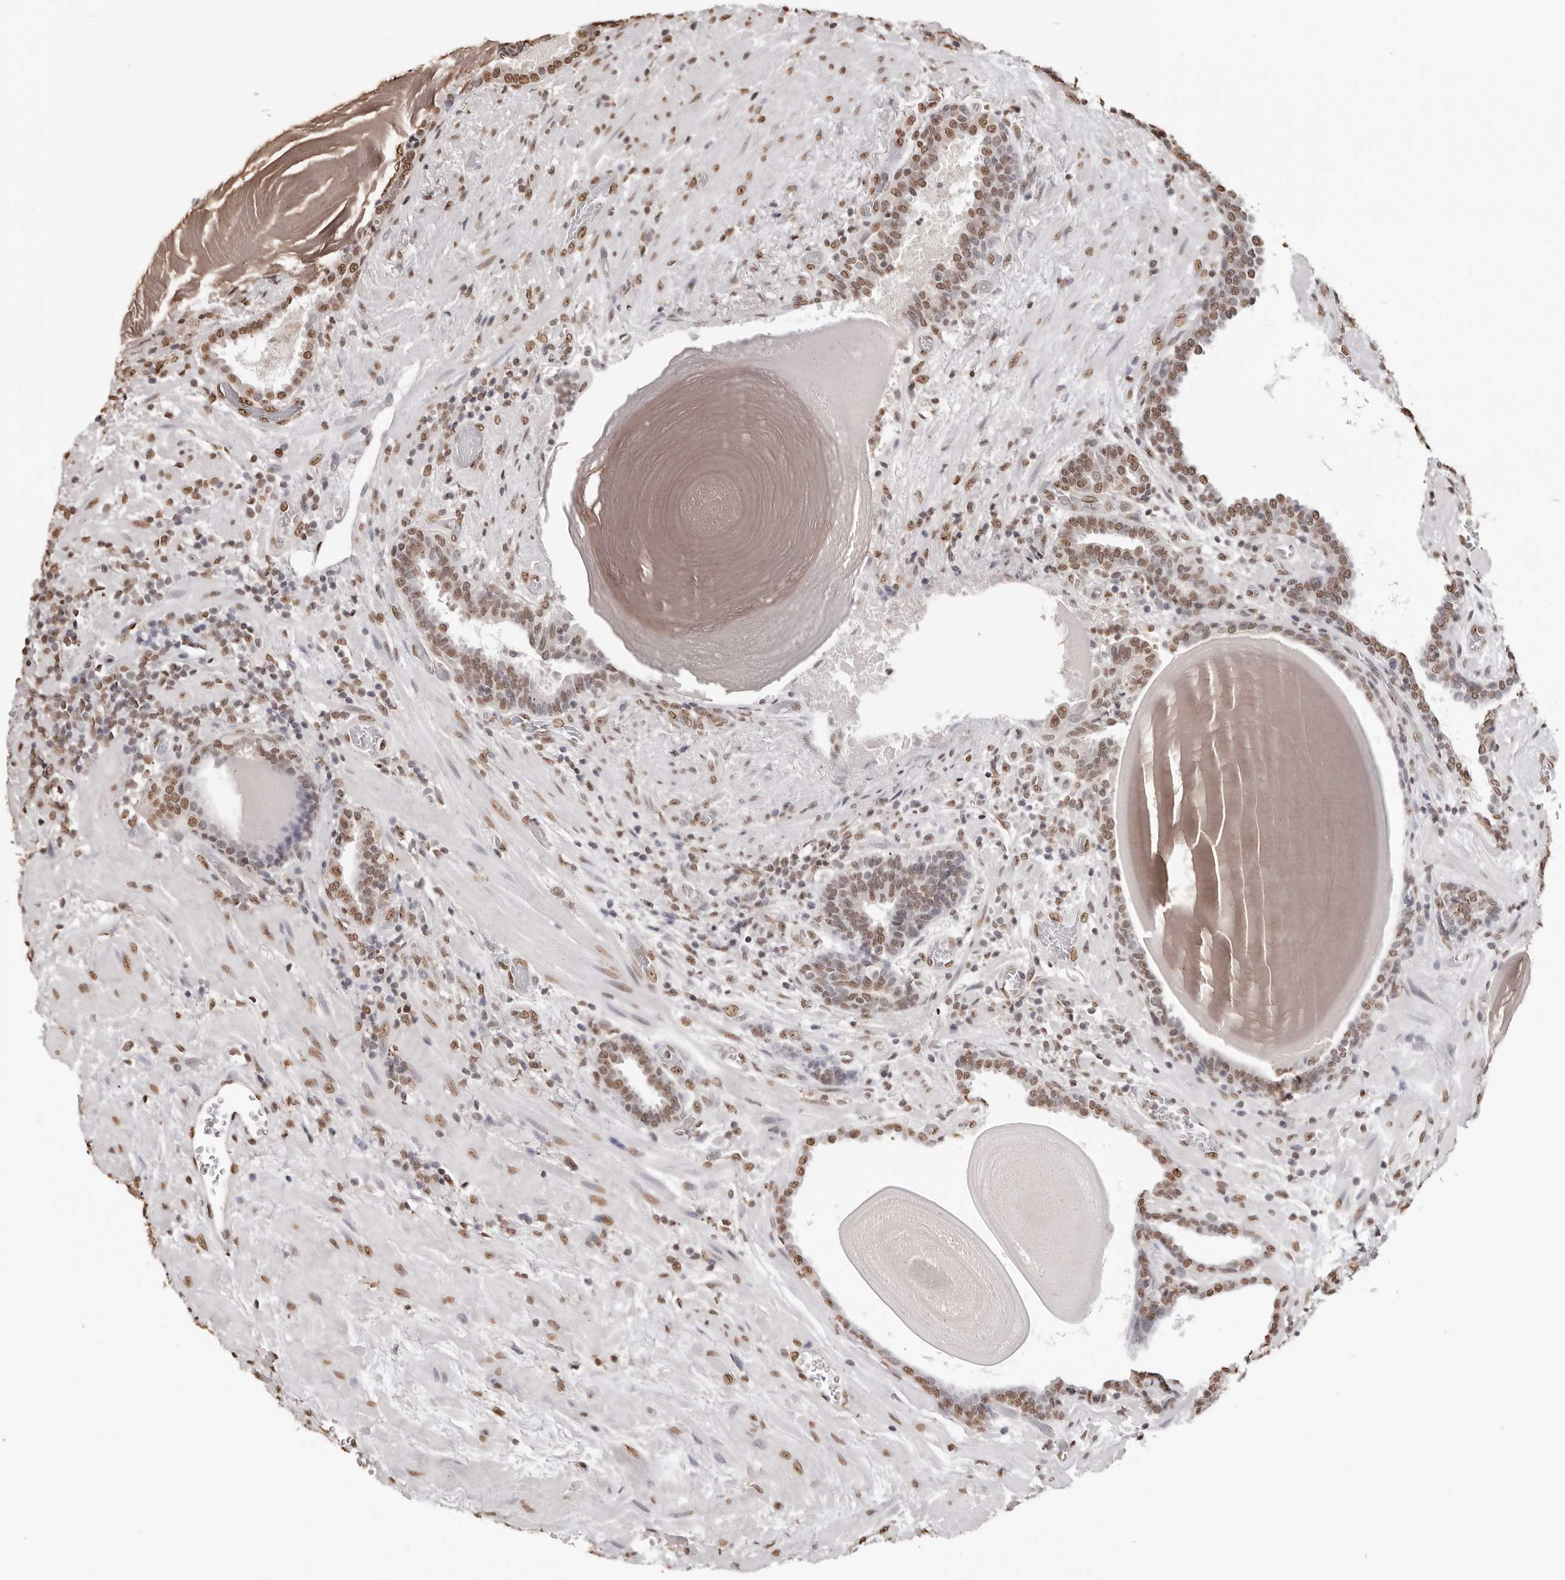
{"staining": {"intensity": "moderate", "quantity": ">75%", "location": "nuclear"}, "tissue": "prostate", "cell_type": "Glandular cells", "image_type": "normal", "snomed": [{"axis": "morphology", "description": "Normal tissue, NOS"}, {"axis": "topography", "description": "Prostate"}], "caption": "A brown stain labels moderate nuclear expression of a protein in glandular cells of unremarkable prostate. (DAB = brown stain, brightfield microscopy at high magnification).", "gene": "OLIG3", "patient": {"sex": "male", "age": 48}}